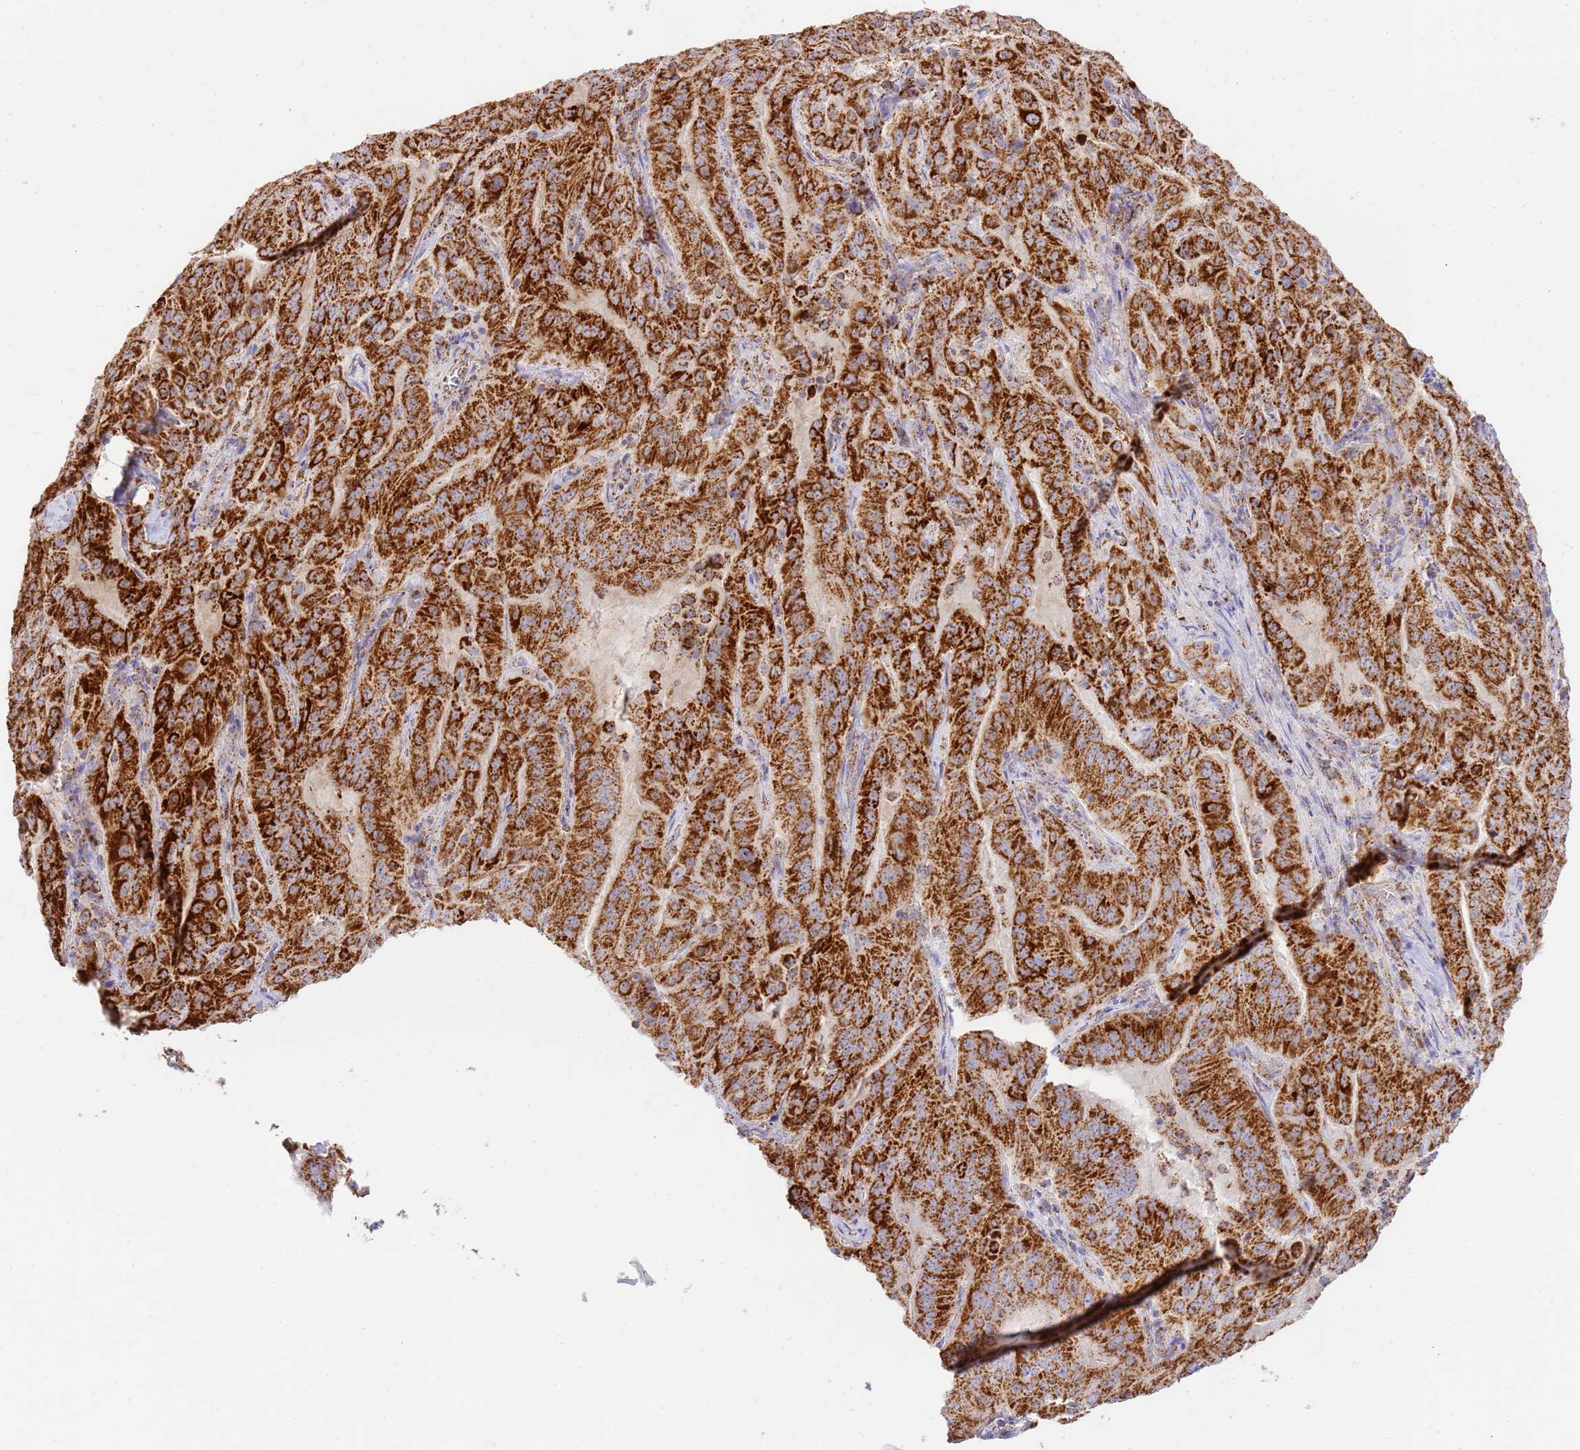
{"staining": {"intensity": "strong", "quantity": ">75%", "location": "cytoplasmic/membranous"}, "tissue": "pancreatic cancer", "cell_type": "Tumor cells", "image_type": "cancer", "snomed": [{"axis": "morphology", "description": "Adenocarcinoma, NOS"}, {"axis": "topography", "description": "Pancreas"}], "caption": "IHC staining of pancreatic adenocarcinoma, which reveals high levels of strong cytoplasmic/membranous expression in about >75% of tumor cells indicating strong cytoplasmic/membranous protein positivity. The staining was performed using DAB (3,3'-diaminobenzidine) (brown) for protein detection and nuclei were counterstained in hematoxylin (blue).", "gene": "ZBTB39", "patient": {"sex": "male", "age": 63}}